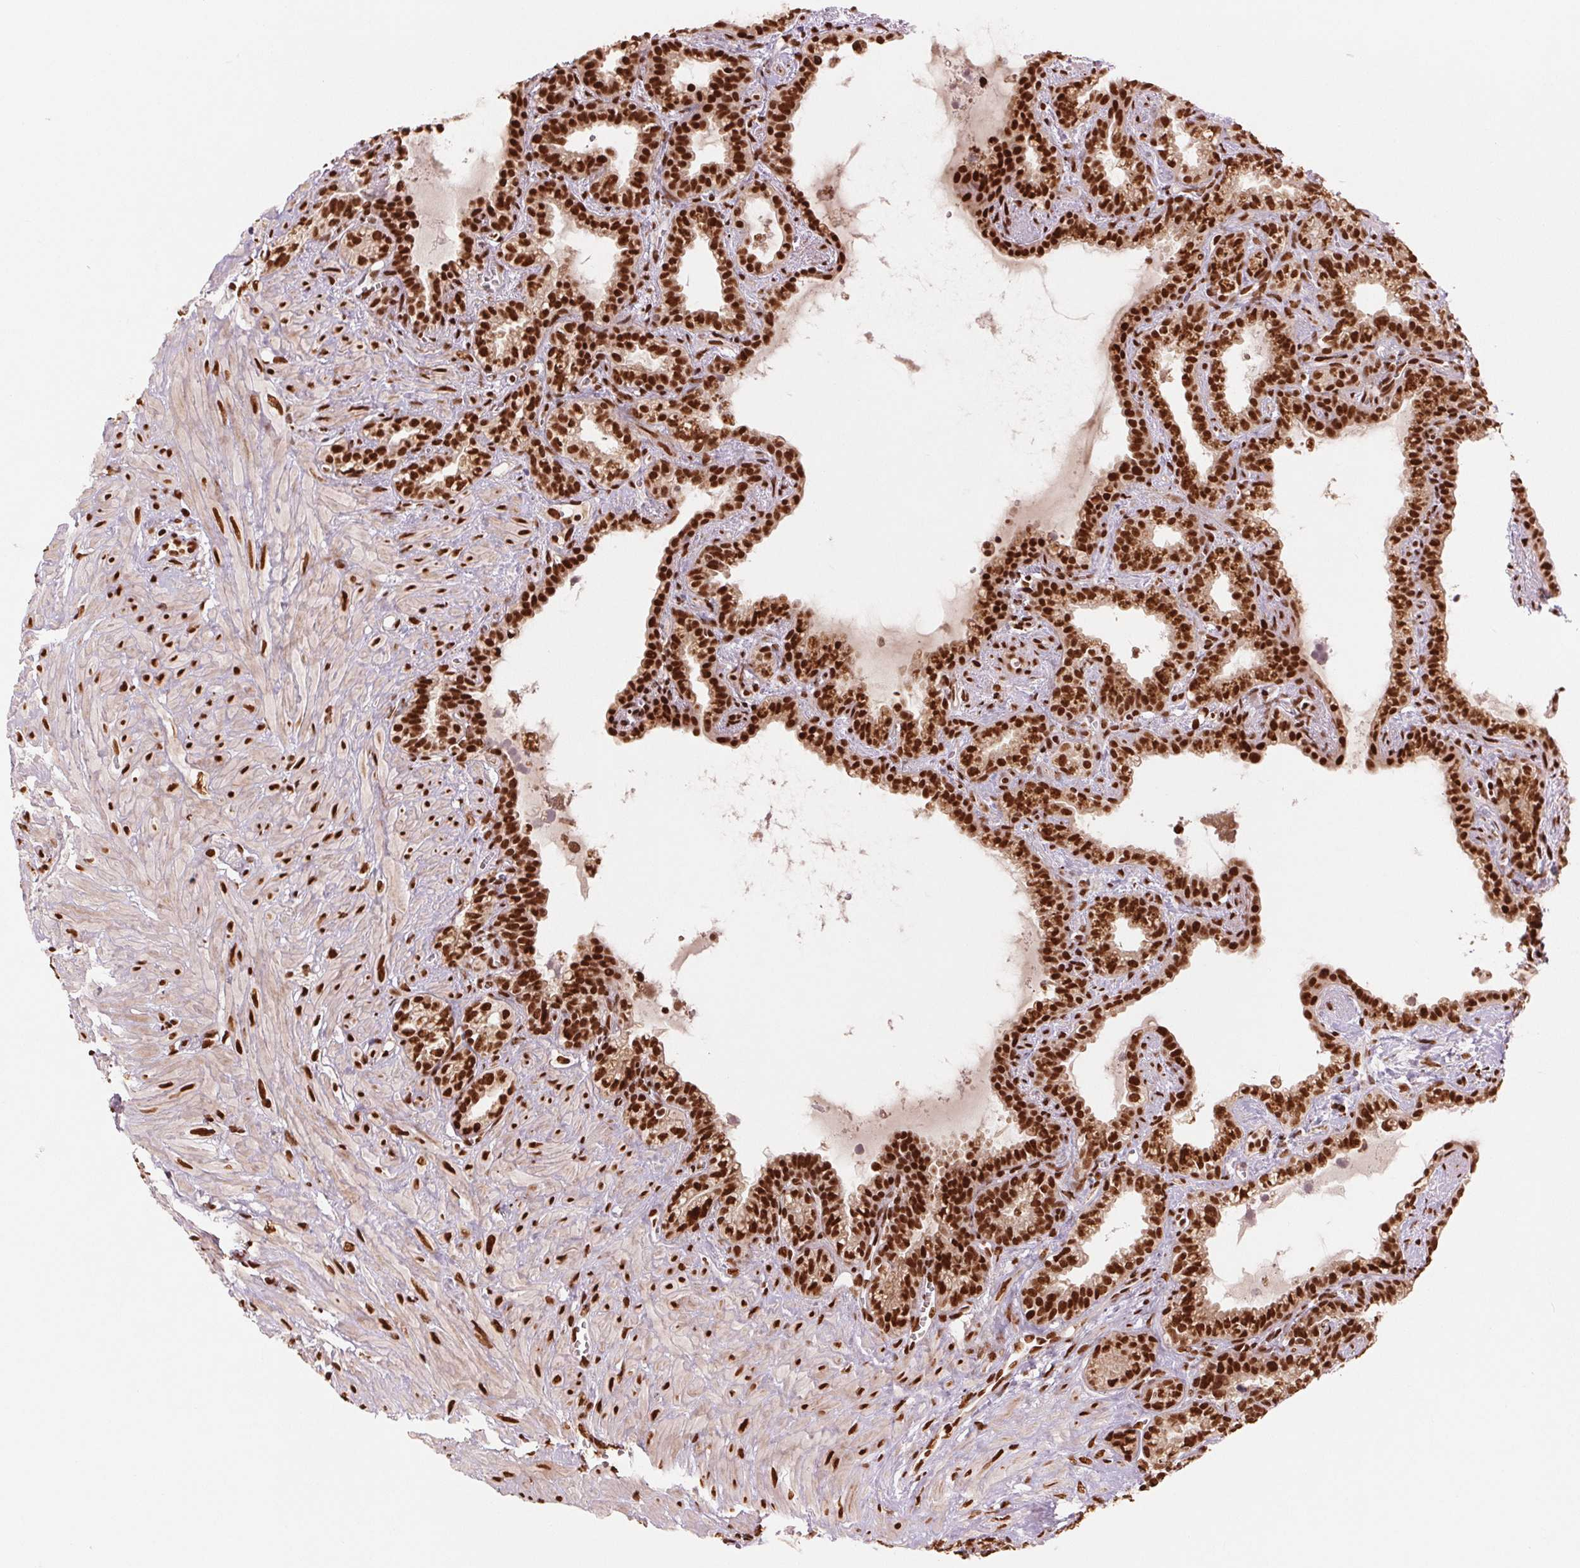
{"staining": {"intensity": "strong", "quantity": ">75%", "location": "nuclear"}, "tissue": "seminal vesicle", "cell_type": "Glandular cells", "image_type": "normal", "snomed": [{"axis": "morphology", "description": "Normal tissue, NOS"}, {"axis": "topography", "description": "Seminal veicle"}], "caption": "Seminal vesicle stained with DAB (3,3'-diaminobenzidine) IHC displays high levels of strong nuclear staining in about >75% of glandular cells. (DAB (3,3'-diaminobenzidine) = brown stain, brightfield microscopy at high magnification).", "gene": "TTLL9", "patient": {"sex": "male", "age": 76}}